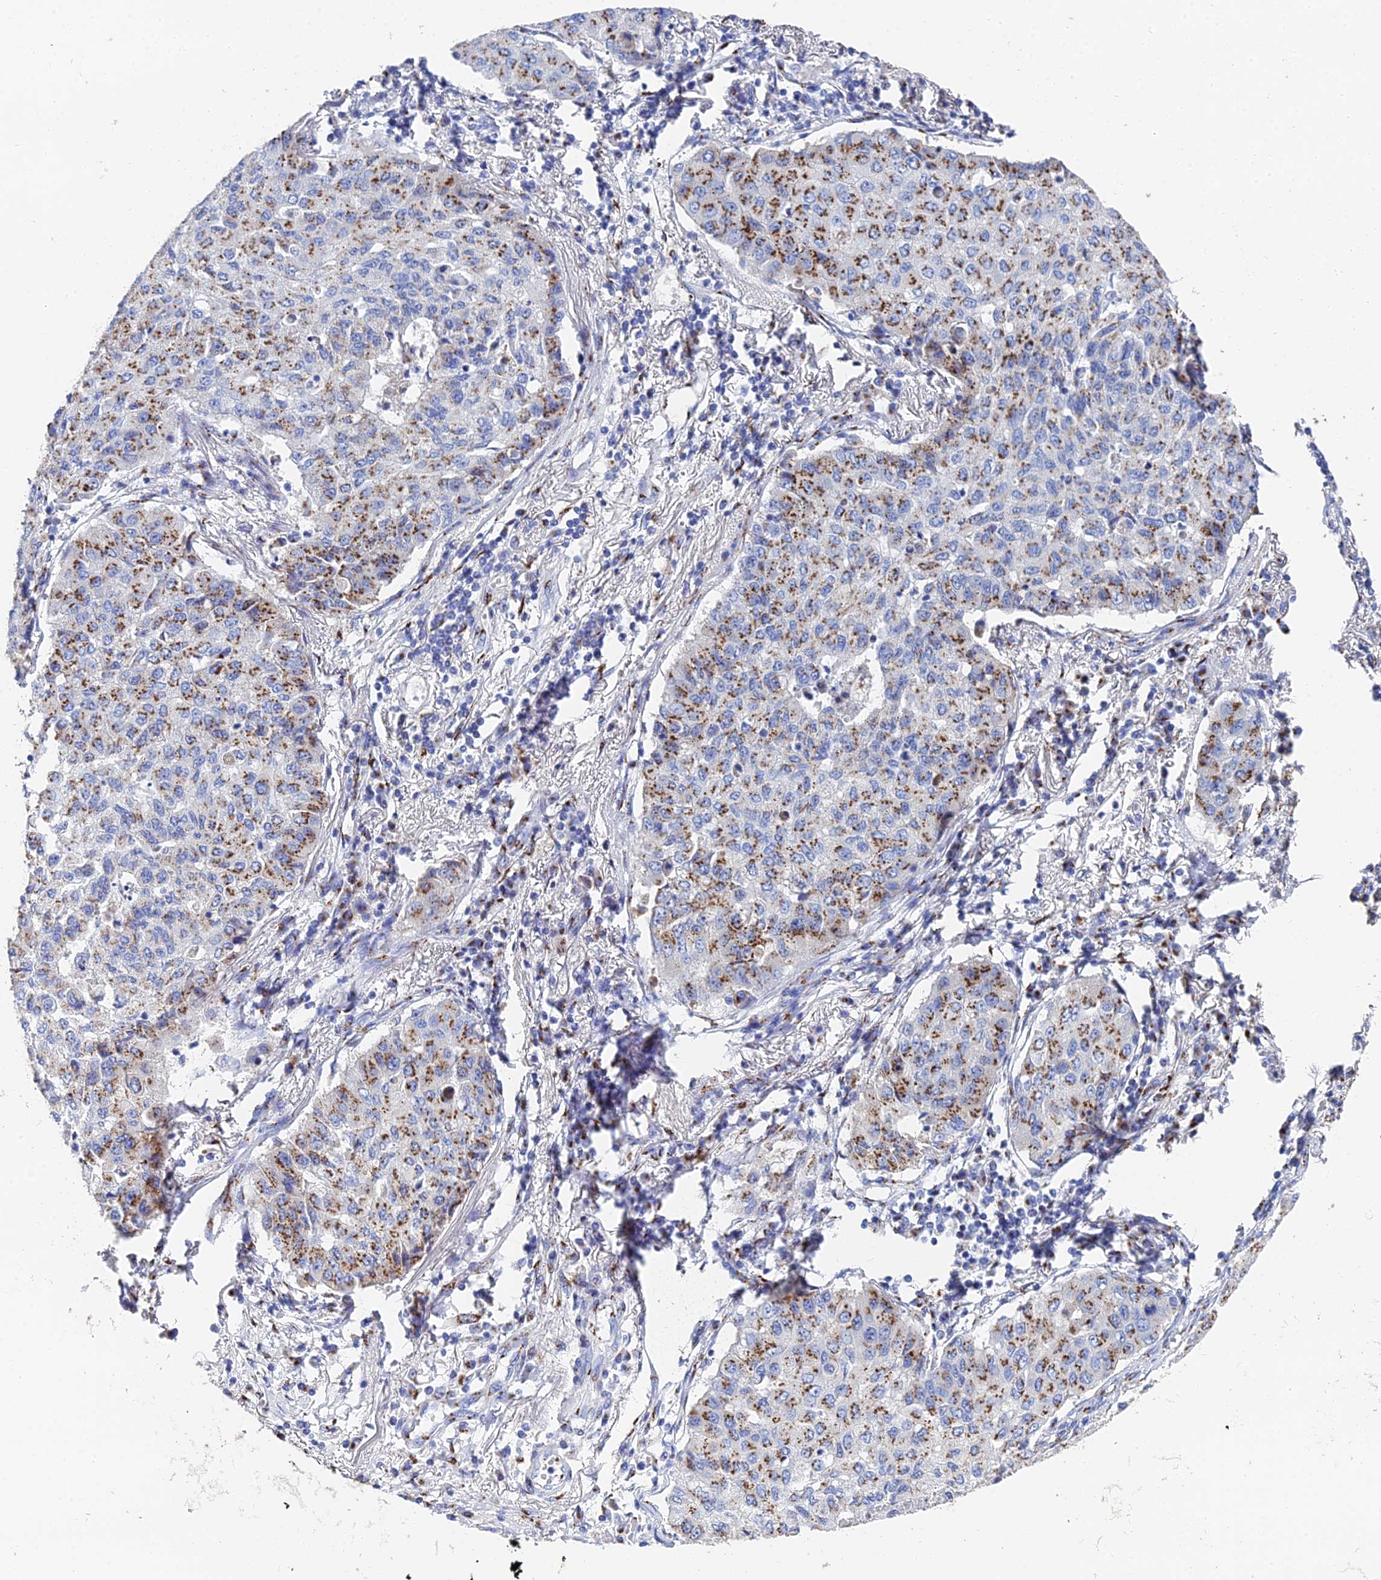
{"staining": {"intensity": "moderate", "quantity": ">75%", "location": "cytoplasmic/membranous"}, "tissue": "lung cancer", "cell_type": "Tumor cells", "image_type": "cancer", "snomed": [{"axis": "morphology", "description": "Squamous cell carcinoma, NOS"}, {"axis": "topography", "description": "Lung"}], "caption": "Tumor cells reveal medium levels of moderate cytoplasmic/membranous positivity in about >75% of cells in human lung cancer (squamous cell carcinoma).", "gene": "ENSG00000268674", "patient": {"sex": "male", "age": 74}}